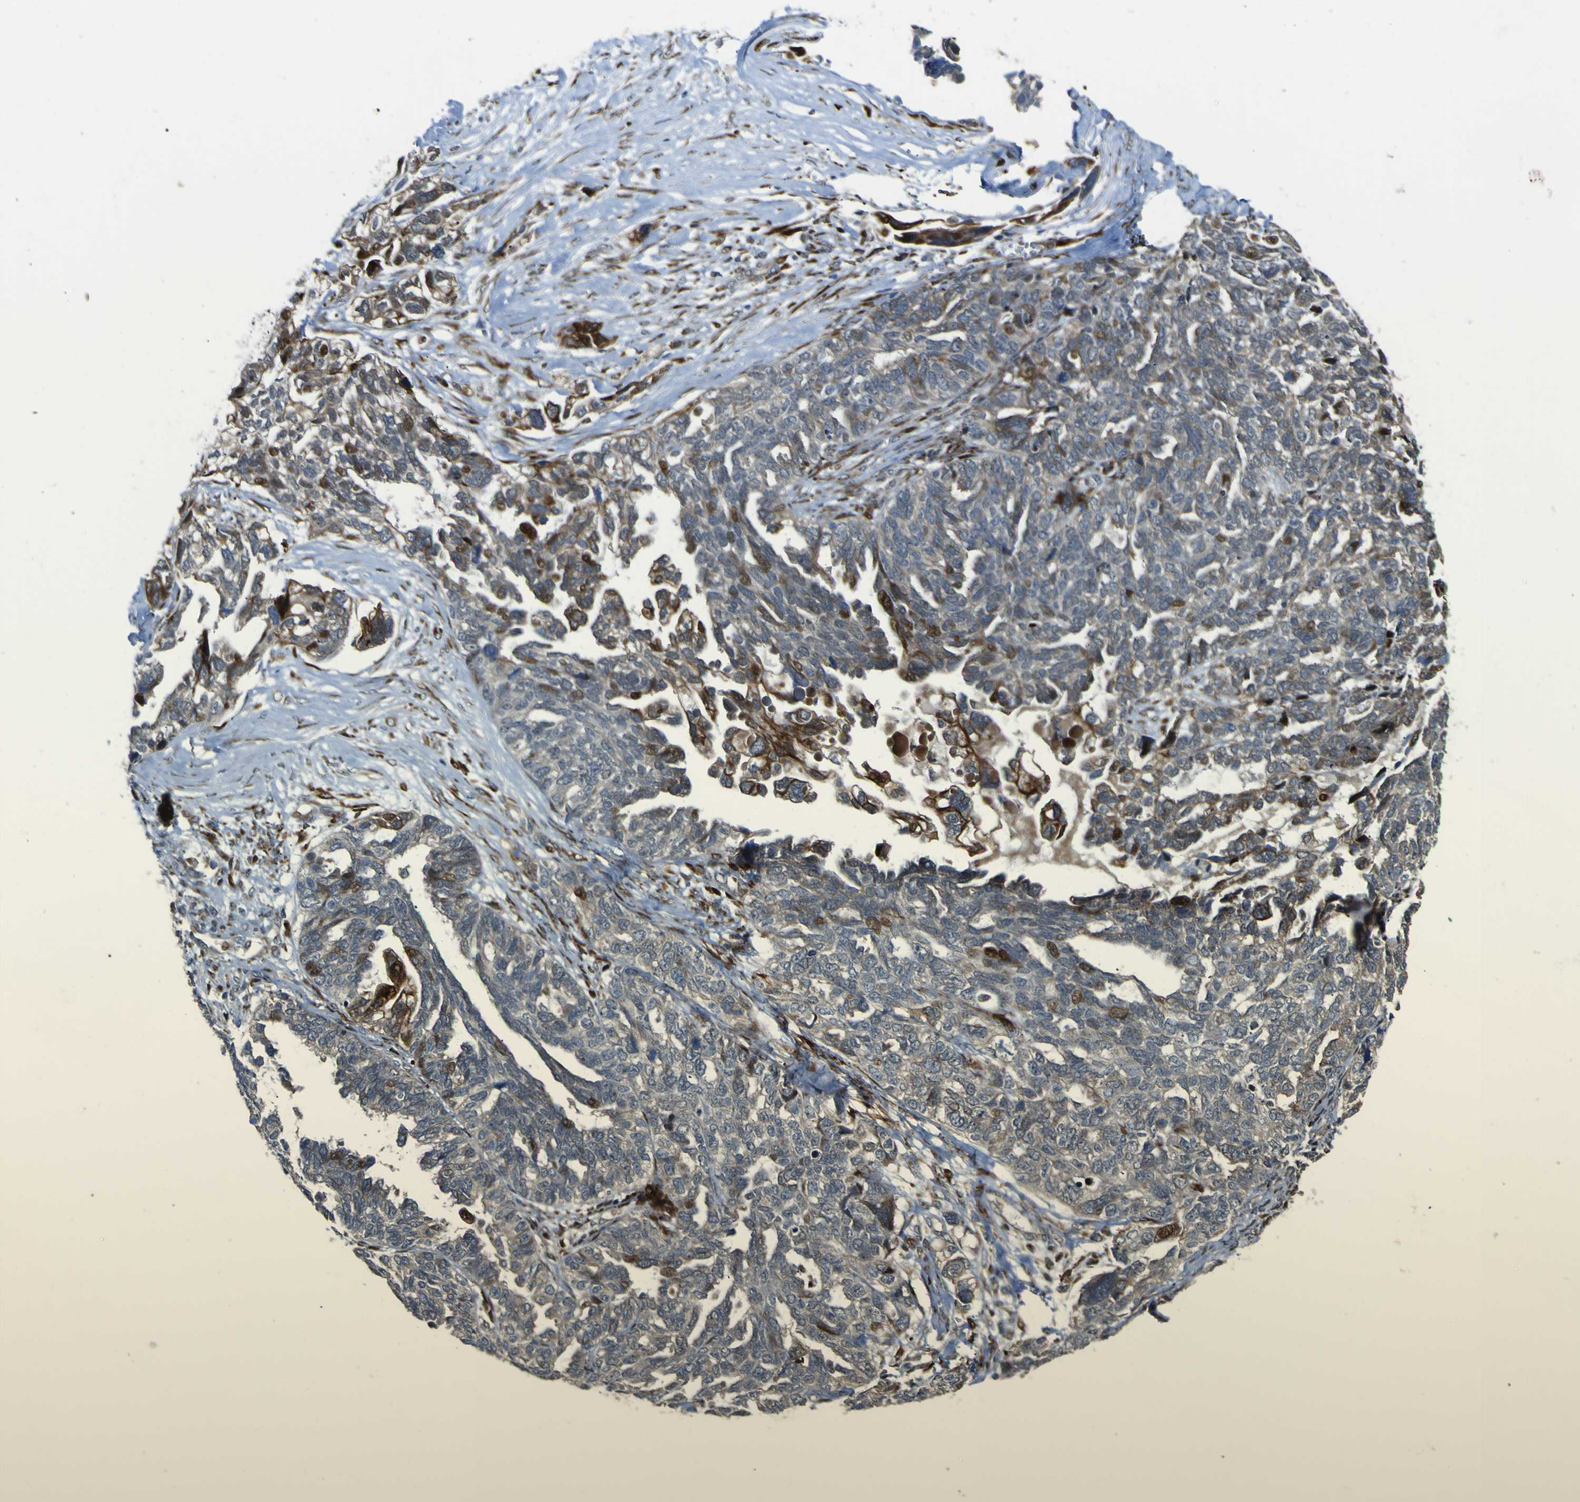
{"staining": {"intensity": "strong", "quantity": "<25%", "location": "cytoplasmic/membranous"}, "tissue": "ovarian cancer", "cell_type": "Tumor cells", "image_type": "cancer", "snomed": [{"axis": "morphology", "description": "Cystadenocarcinoma, serous, NOS"}, {"axis": "topography", "description": "Ovary"}], "caption": "A brown stain labels strong cytoplasmic/membranous expression of a protein in human ovarian serous cystadenocarcinoma tumor cells.", "gene": "LBHD1", "patient": {"sex": "female", "age": 79}}